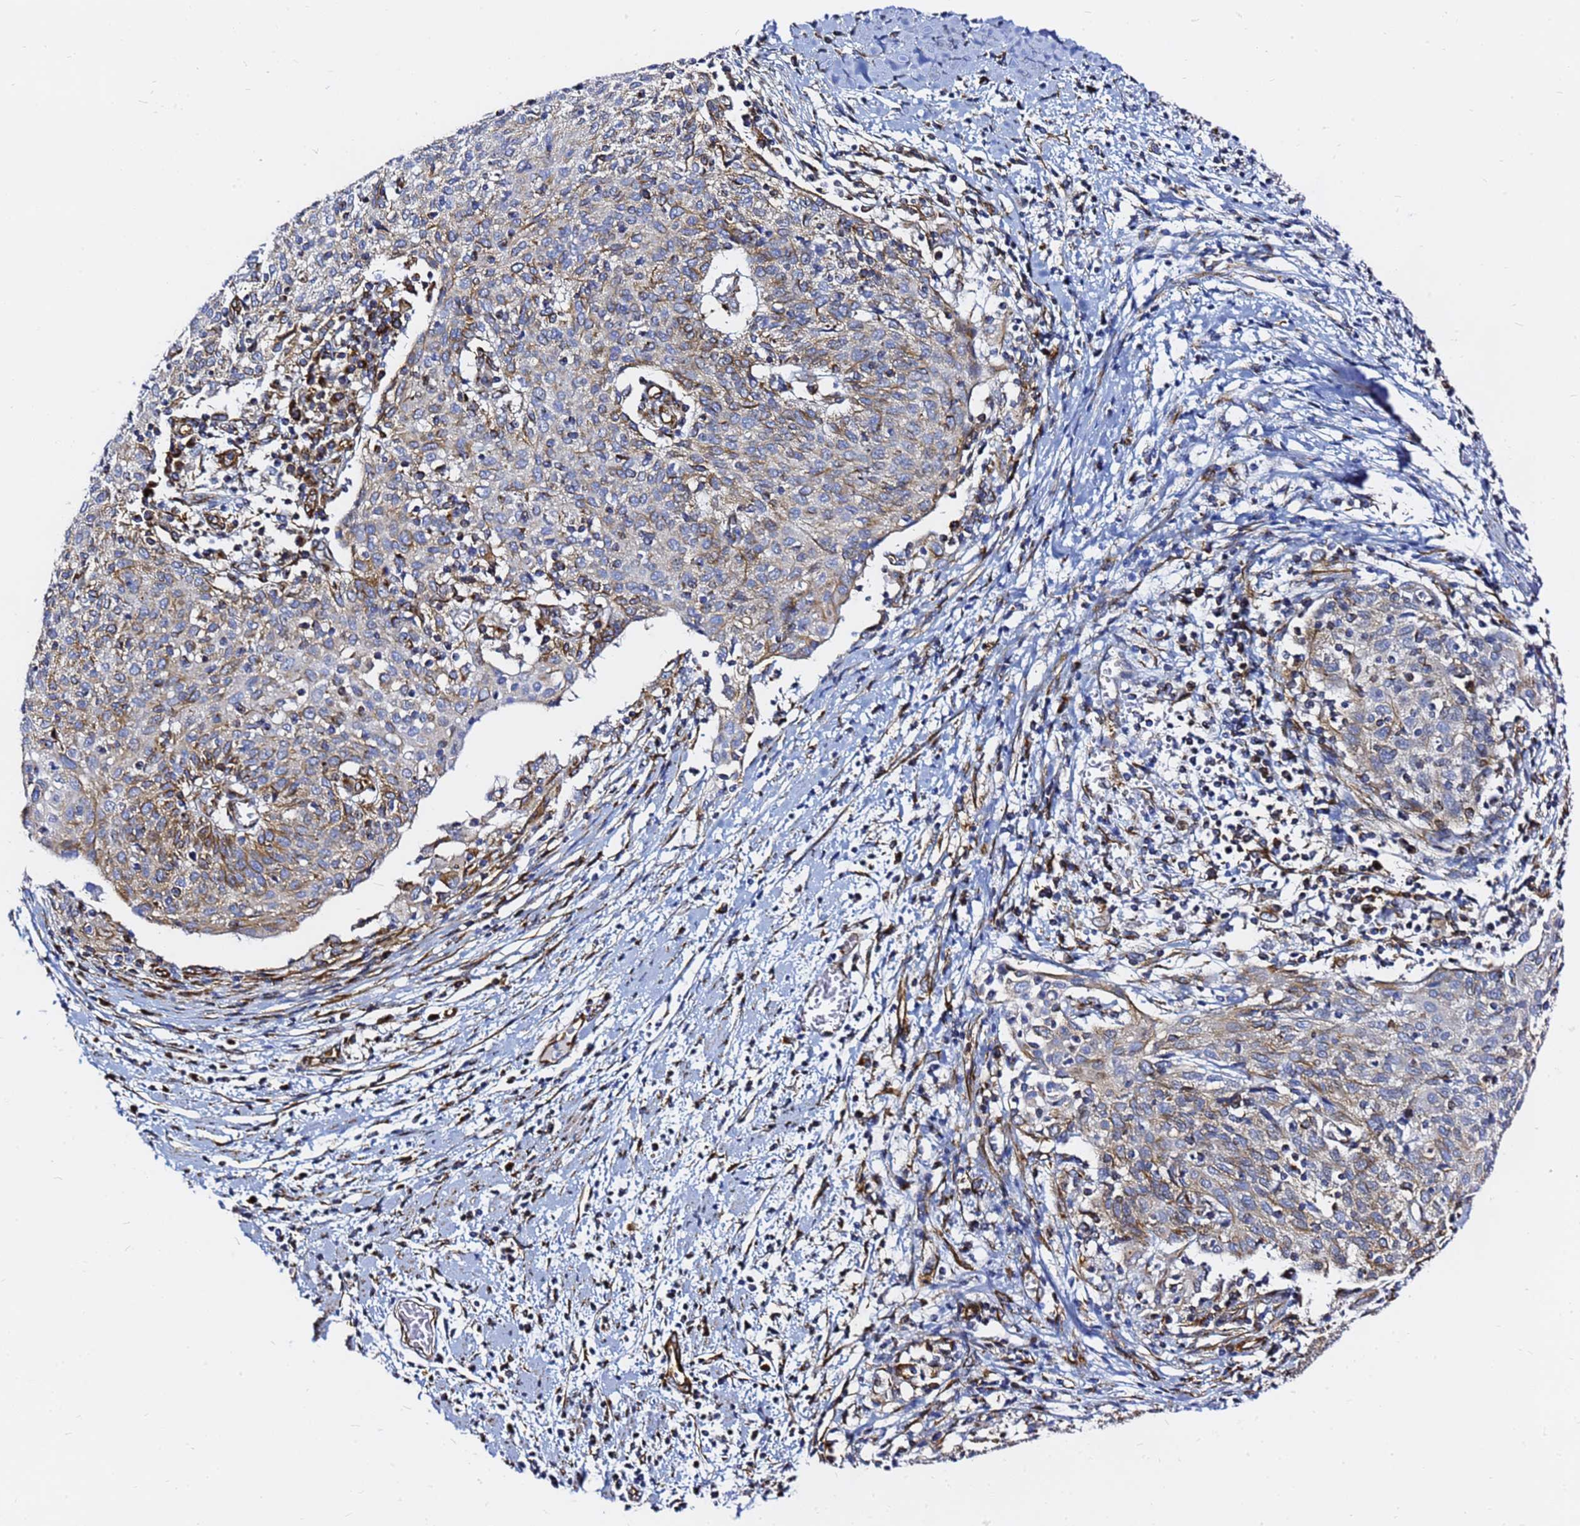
{"staining": {"intensity": "weak", "quantity": "25%-75%", "location": "cytoplasmic/membranous"}, "tissue": "cervical cancer", "cell_type": "Tumor cells", "image_type": "cancer", "snomed": [{"axis": "morphology", "description": "Squamous cell carcinoma, NOS"}, {"axis": "topography", "description": "Cervix"}], "caption": "Protein staining reveals weak cytoplasmic/membranous staining in about 25%-75% of tumor cells in squamous cell carcinoma (cervical).", "gene": "TUBA8", "patient": {"sex": "female", "age": 52}}